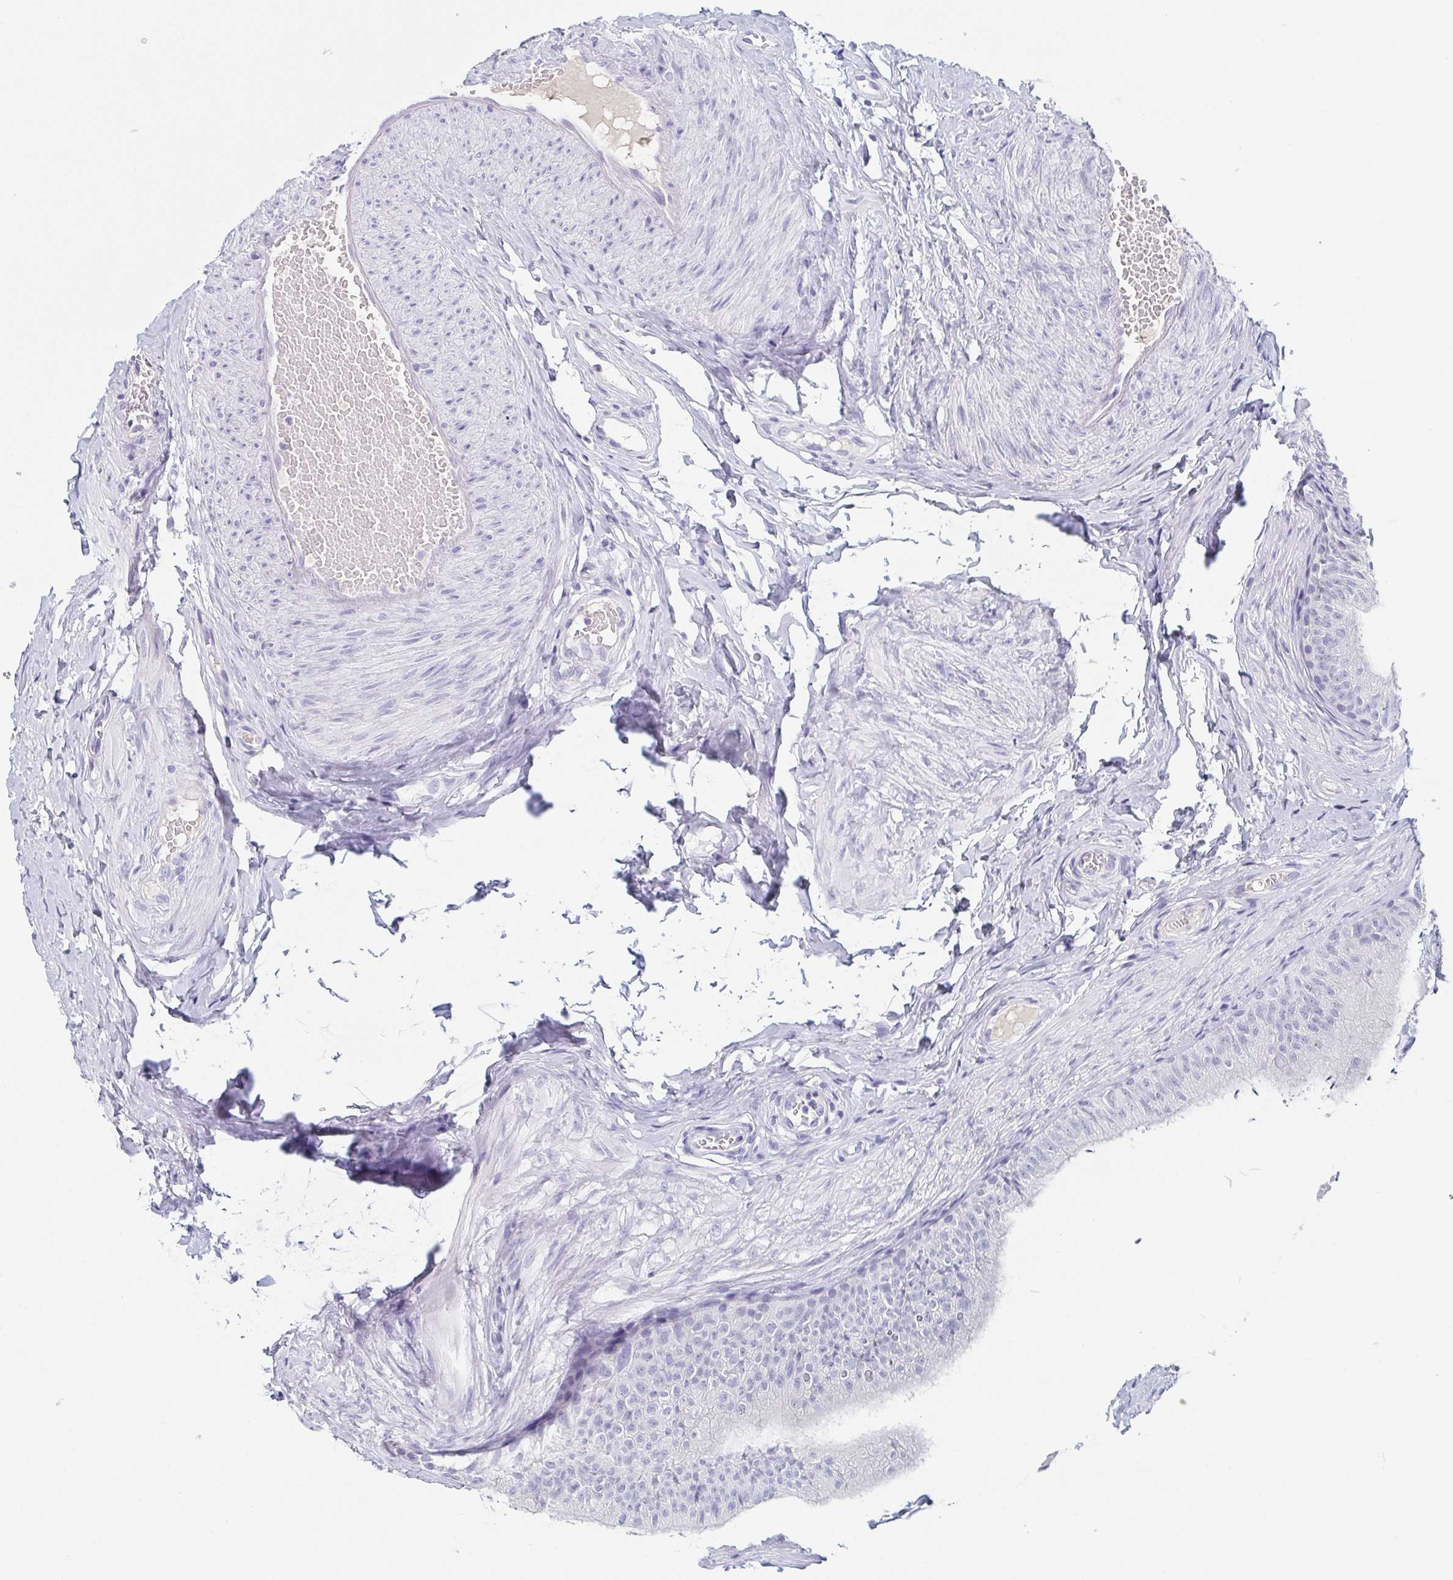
{"staining": {"intensity": "negative", "quantity": "none", "location": "none"}, "tissue": "epididymis", "cell_type": "Glandular cells", "image_type": "normal", "snomed": [{"axis": "morphology", "description": "Normal tissue, NOS"}, {"axis": "topography", "description": "Epididymis, spermatic cord, NOS"}, {"axis": "topography", "description": "Epididymis"}, {"axis": "topography", "description": "Peripheral nerve tissue"}], "caption": "Glandular cells are negative for brown protein staining in unremarkable epididymis. (Immunohistochemistry (ihc), brightfield microscopy, high magnification).", "gene": "ITLN1", "patient": {"sex": "male", "age": 29}}